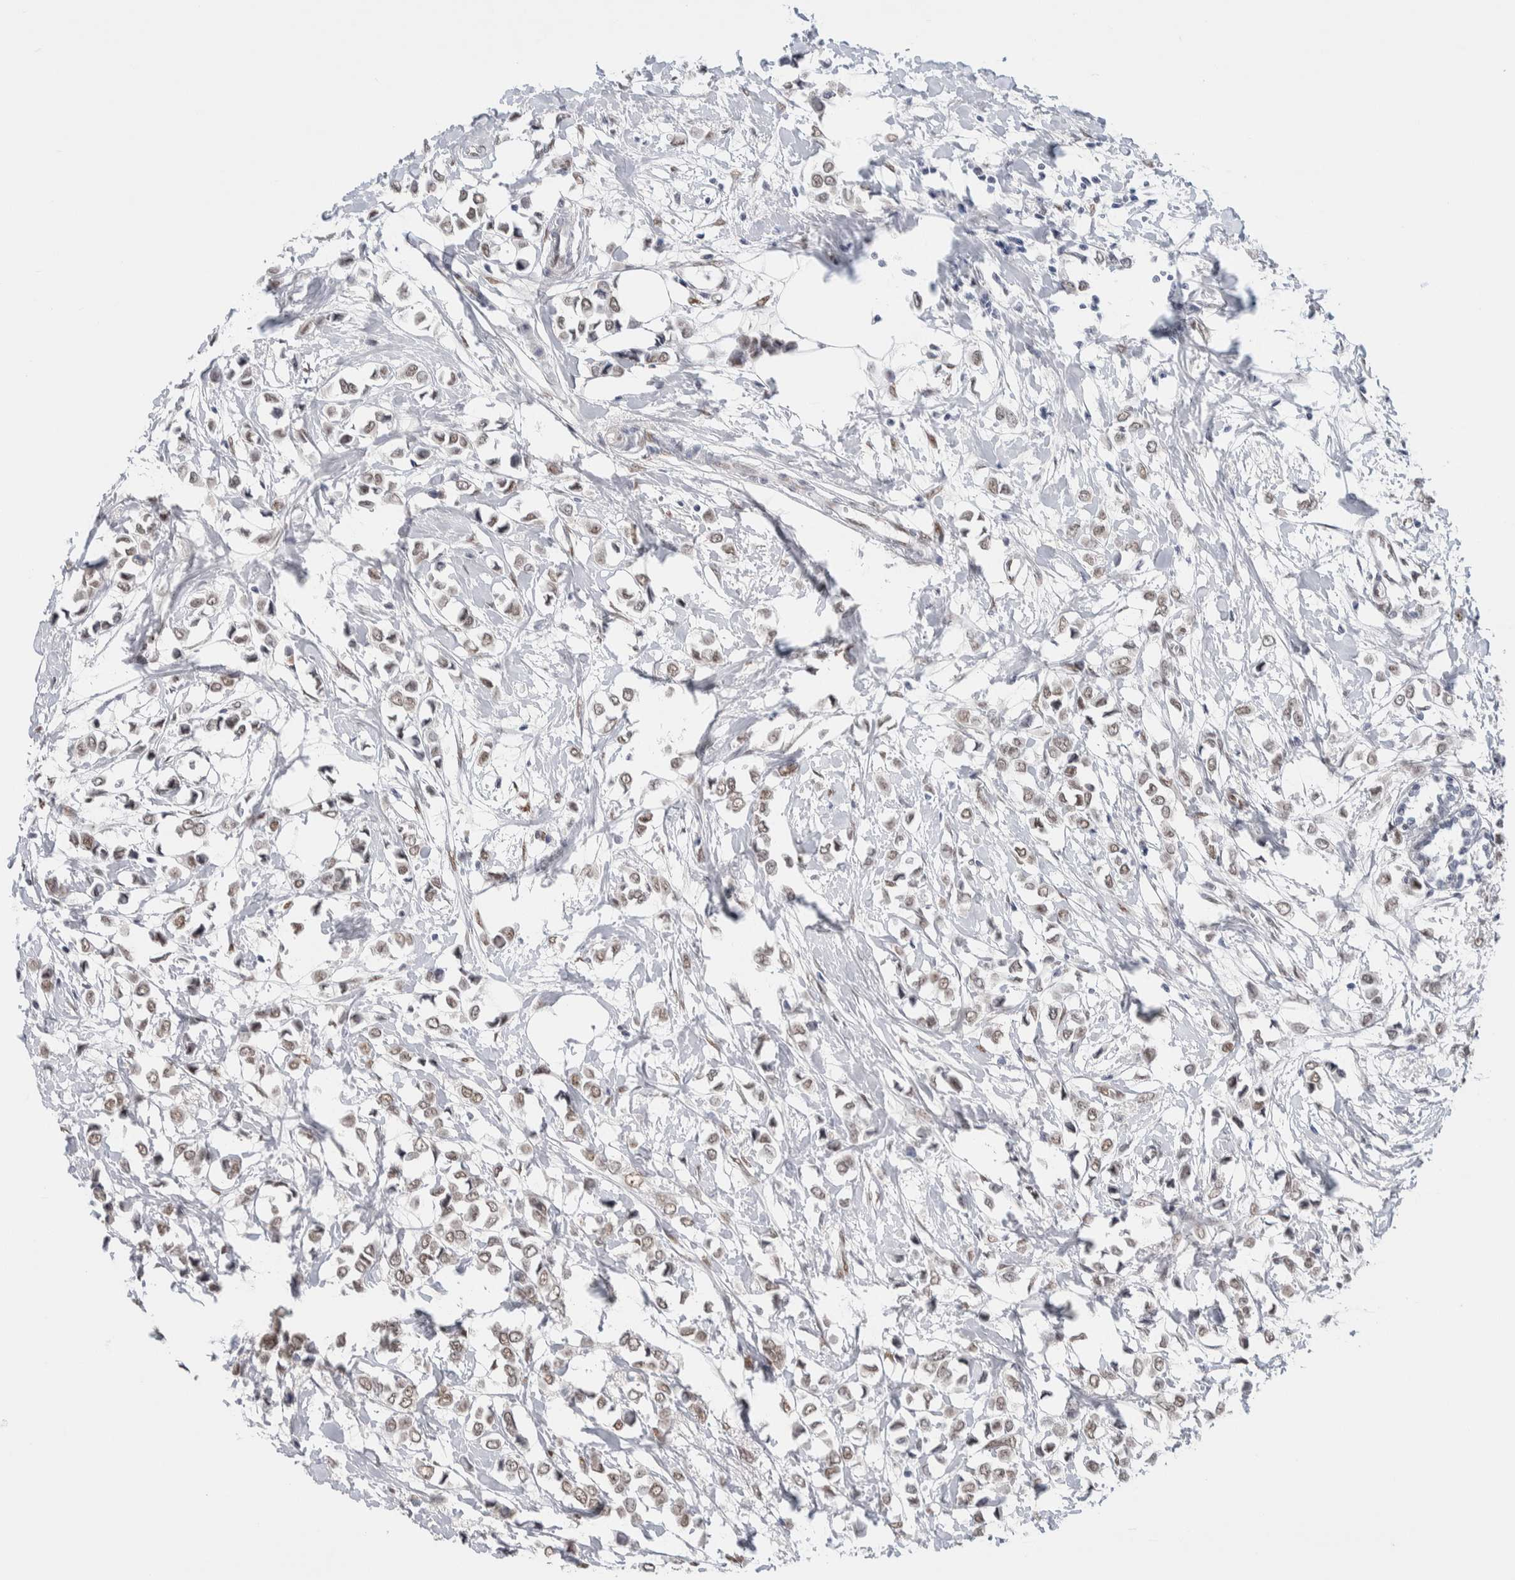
{"staining": {"intensity": "weak", "quantity": ">75%", "location": "nuclear"}, "tissue": "breast cancer", "cell_type": "Tumor cells", "image_type": "cancer", "snomed": [{"axis": "morphology", "description": "Lobular carcinoma"}, {"axis": "topography", "description": "Breast"}], "caption": "This micrograph demonstrates breast cancer stained with immunohistochemistry to label a protein in brown. The nuclear of tumor cells show weak positivity for the protein. Nuclei are counter-stained blue.", "gene": "PRMT1", "patient": {"sex": "female", "age": 51}}